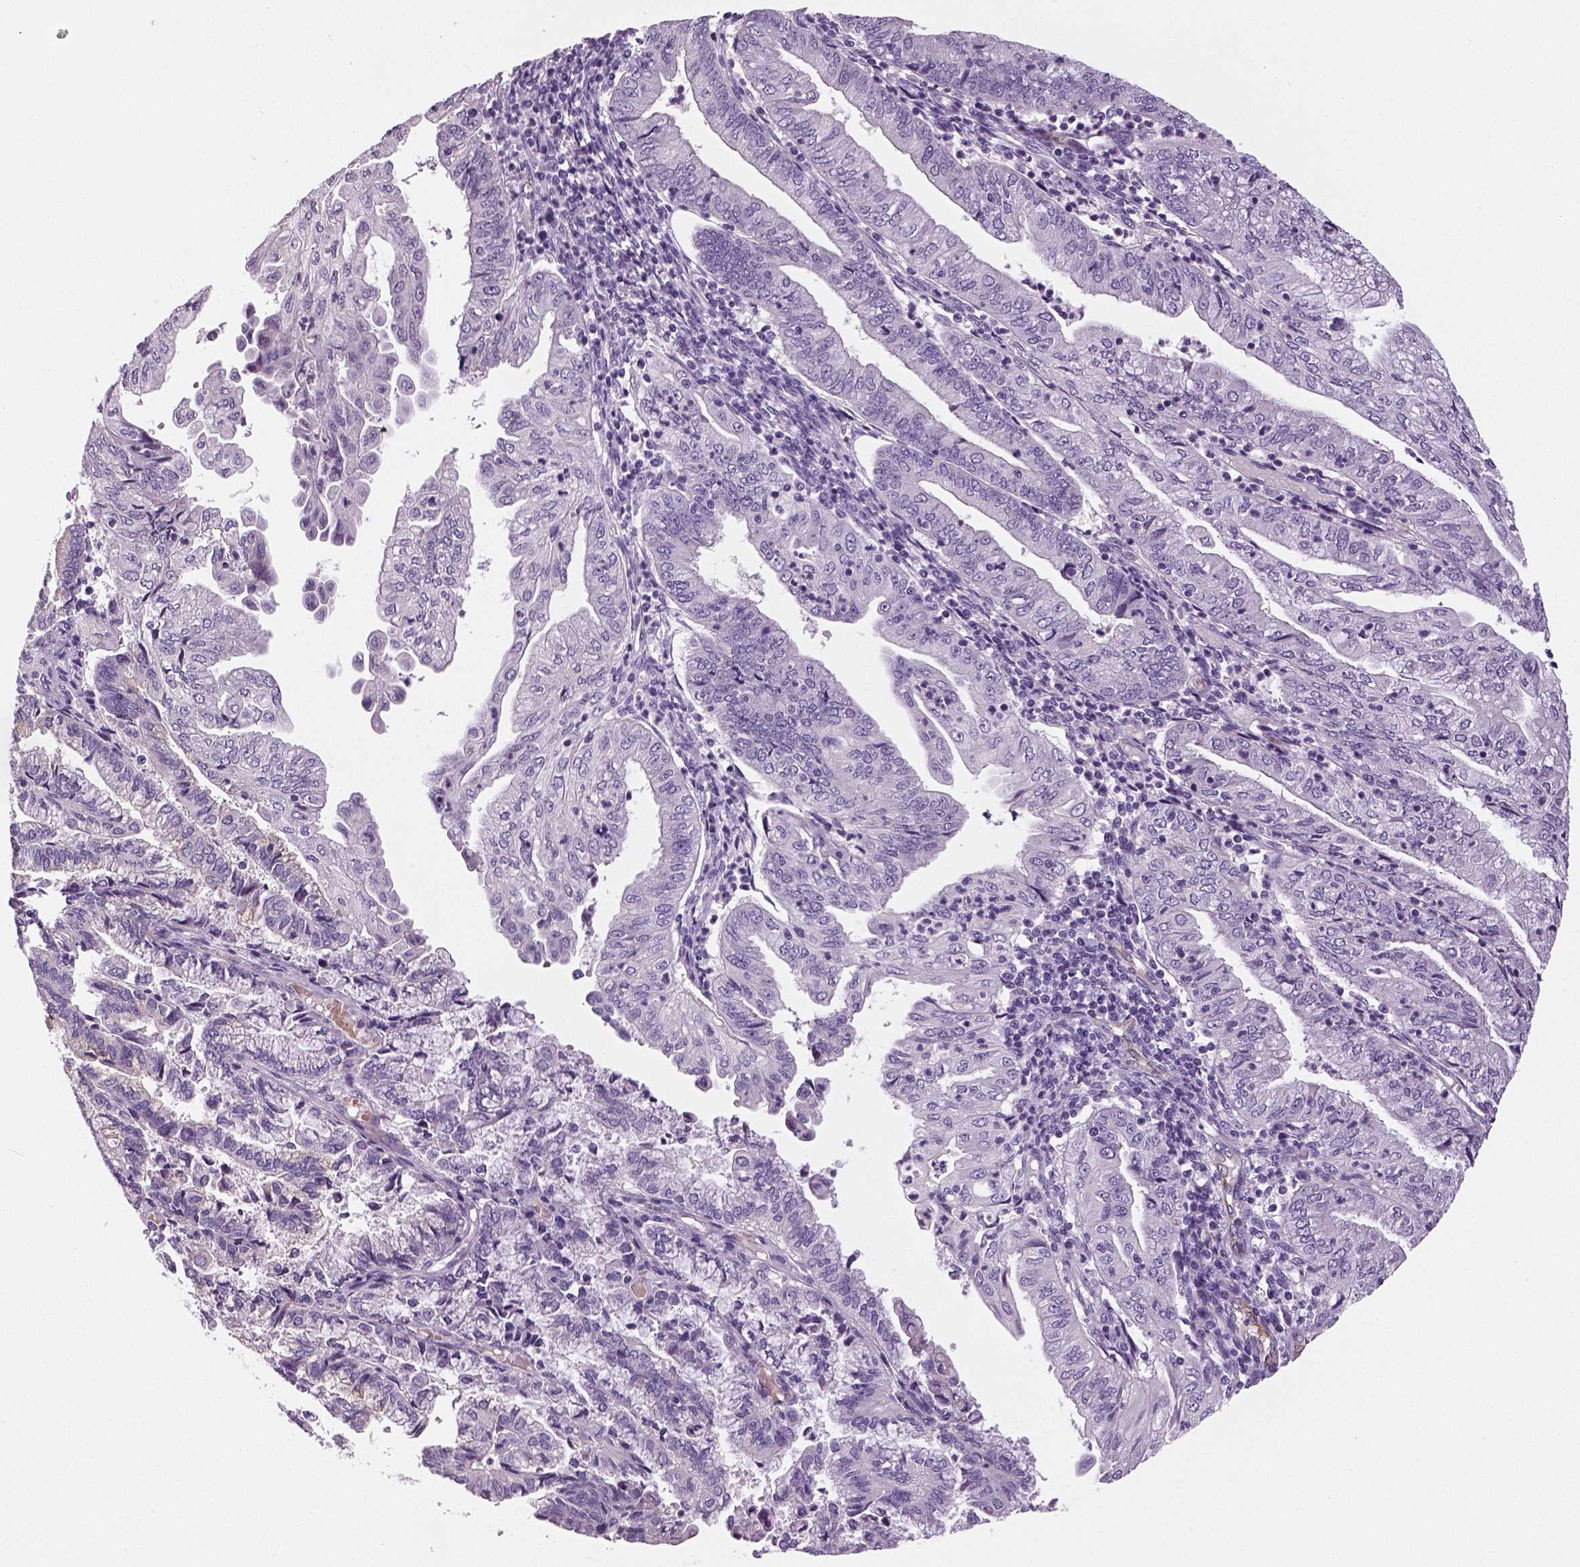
{"staining": {"intensity": "negative", "quantity": "none", "location": "none"}, "tissue": "endometrial cancer", "cell_type": "Tumor cells", "image_type": "cancer", "snomed": [{"axis": "morphology", "description": "Adenocarcinoma, NOS"}, {"axis": "topography", "description": "Endometrium"}], "caption": "Immunohistochemical staining of human endometrial cancer demonstrates no significant positivity in tumor cells.", "gene": "TSPAN7", "patient": {"sex": "female", "age": 55}}